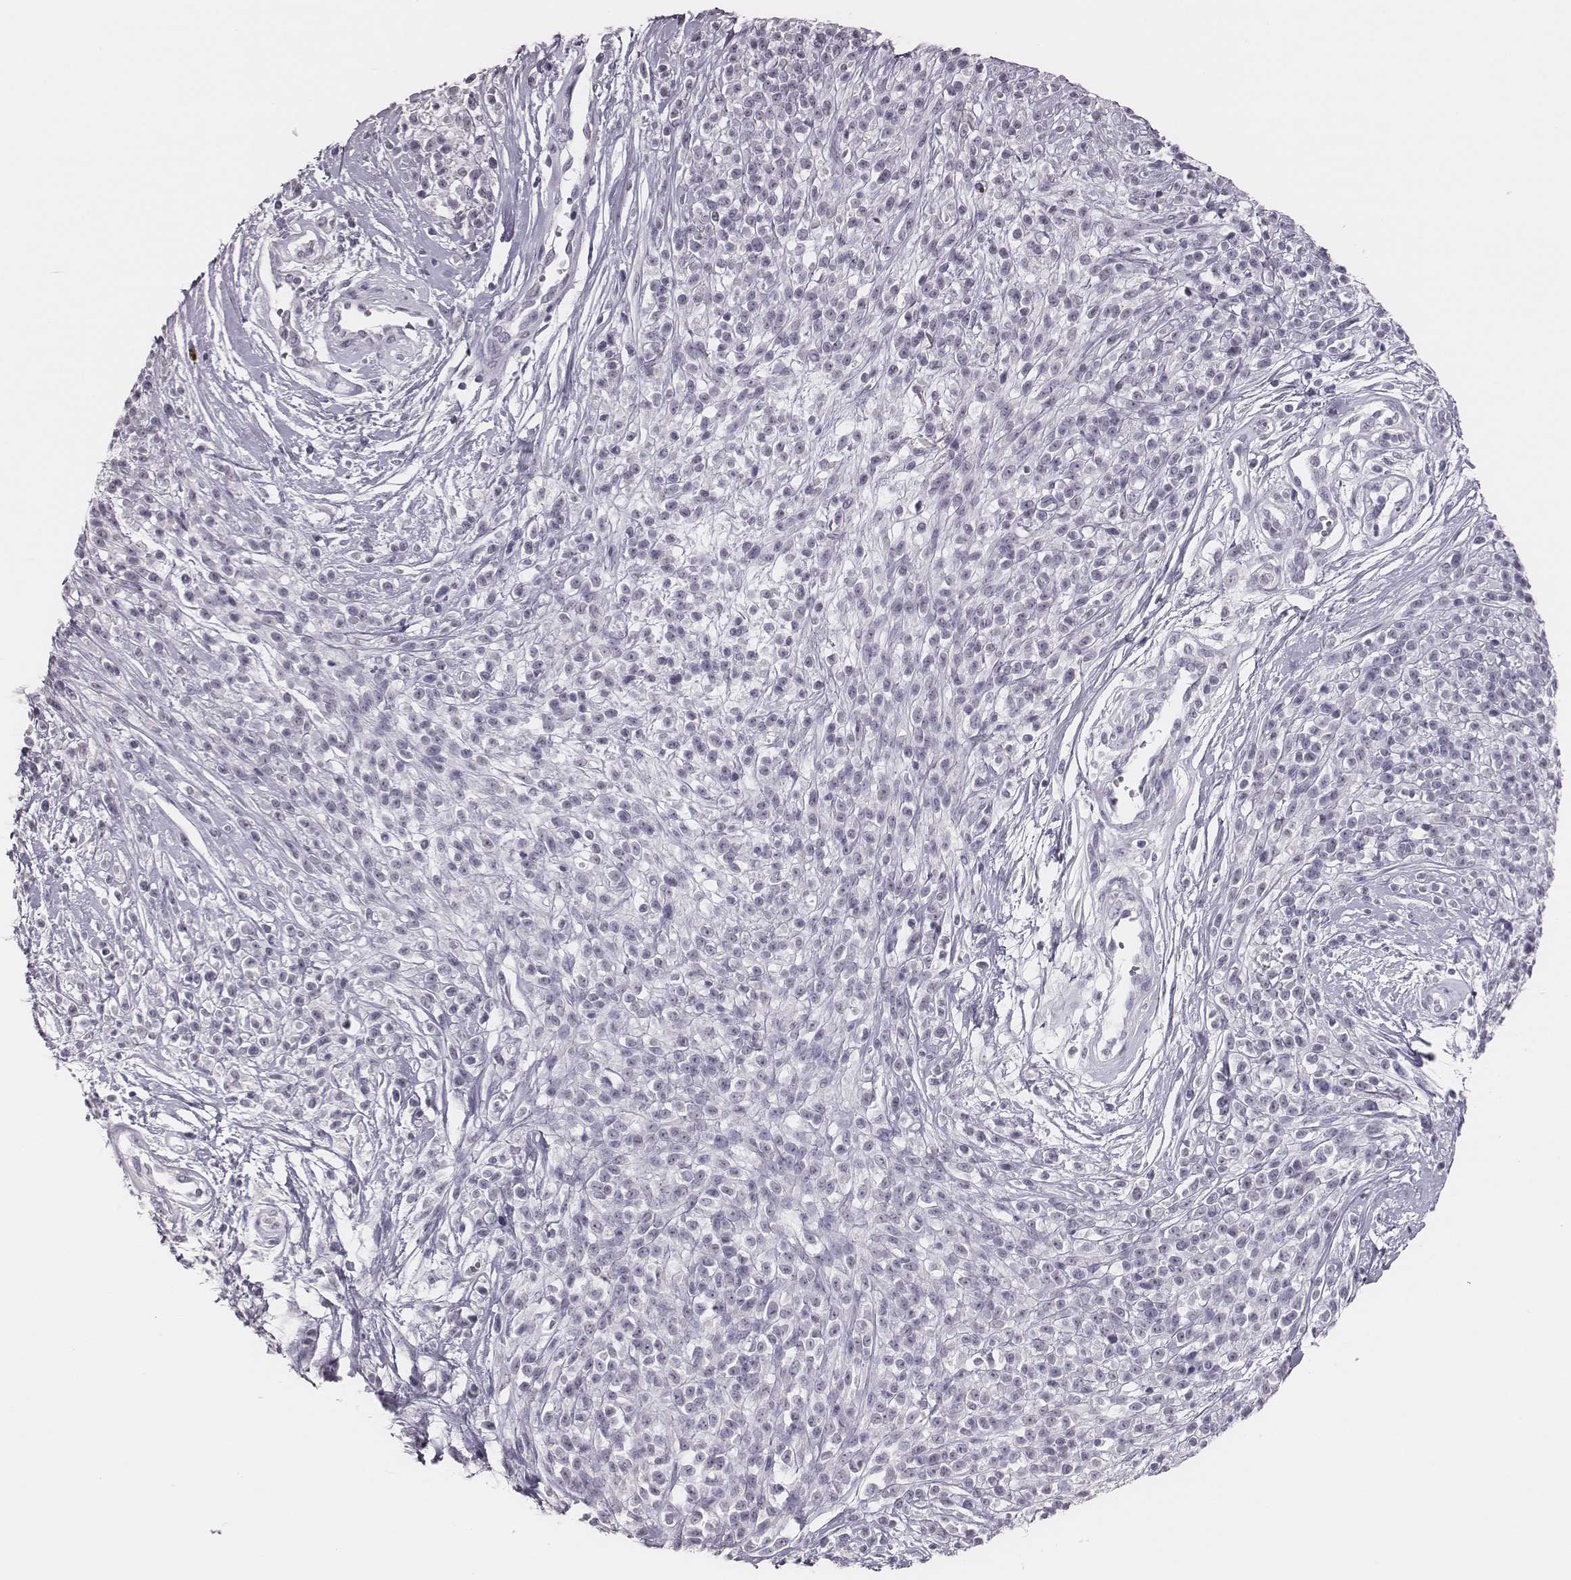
{"staining": {"intensity": "negative", "quantity": "none", "location": "none"}, "tissue": "melanoma", "cell_type": "Tumor cells", "image_type": "cancer", "snomed": [{"axis": "morphology", "description": "Malignant melanoma, NOS"}, {"axis": "topography", "description": "Skin"}, {"axis": "topography", "description": "Skin of trunk"}], "caption": "Immunohistochemical staining of human malignant melanoma demonstrates no significant staining in tumor cells.", "gene": "ADGRF4", "patient": {"sex": "male", "age": 74}}